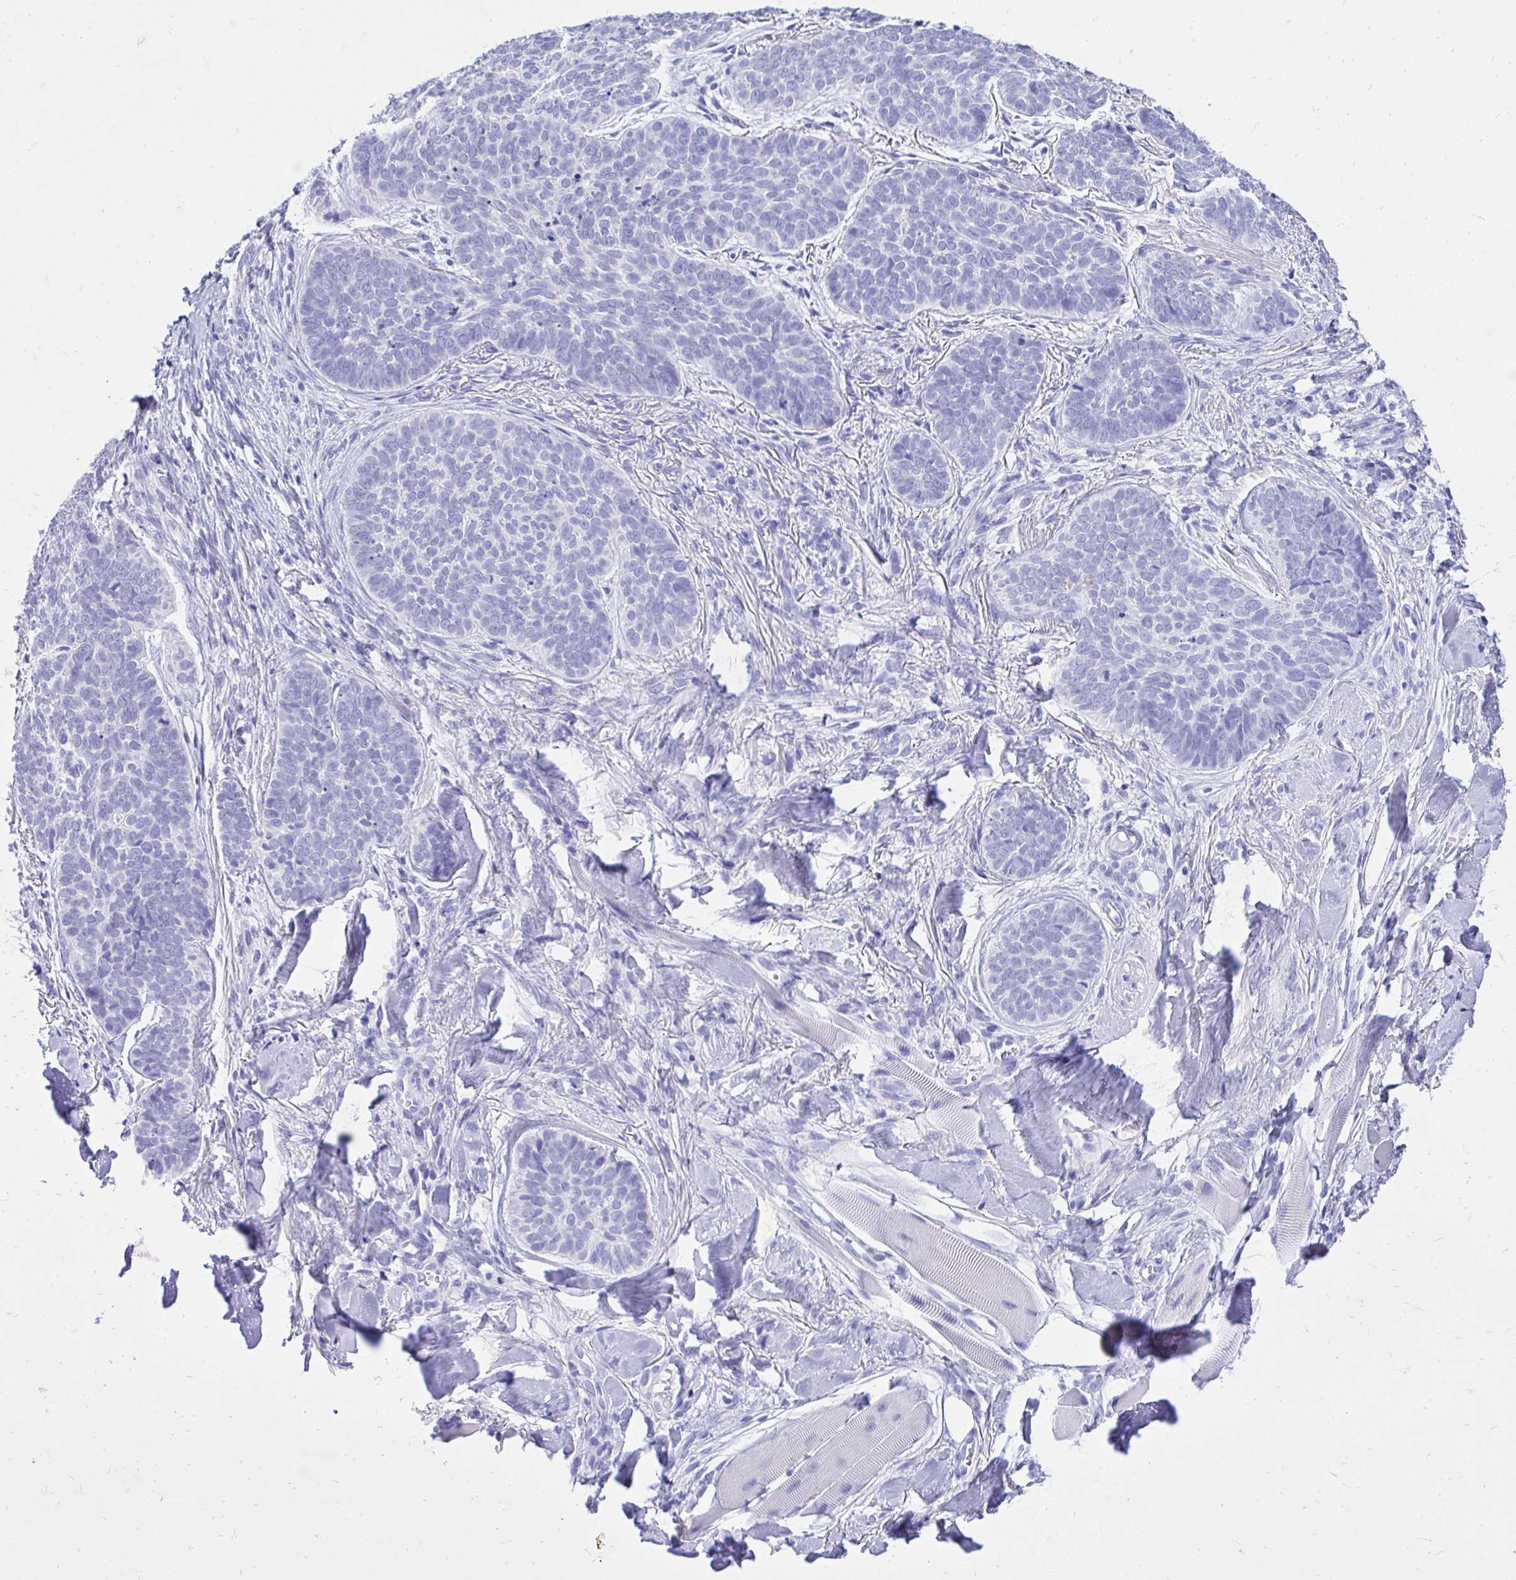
{"staining": {"intensity": "negative", "quantity": "none", "location": "none"}, "tissue": "skin cancer", "cell_type": "Tumor cells", "image_type": "cancer", "snomed": [{"axis": "morphology", "description": "Basal cell carcinoma"}, {"axis": "topography", "description": "Skin"}, {"axis": "topography", "description": "Skin of nose"}], "caption": "High power microscopy image of an immunohistochemistry (IHC) image of skin cancer (basal cell carcinoma), revealing no significant staining in tumor cells.", "gene": "MON1A", "patient": {"sex": "female", "age": 81}}